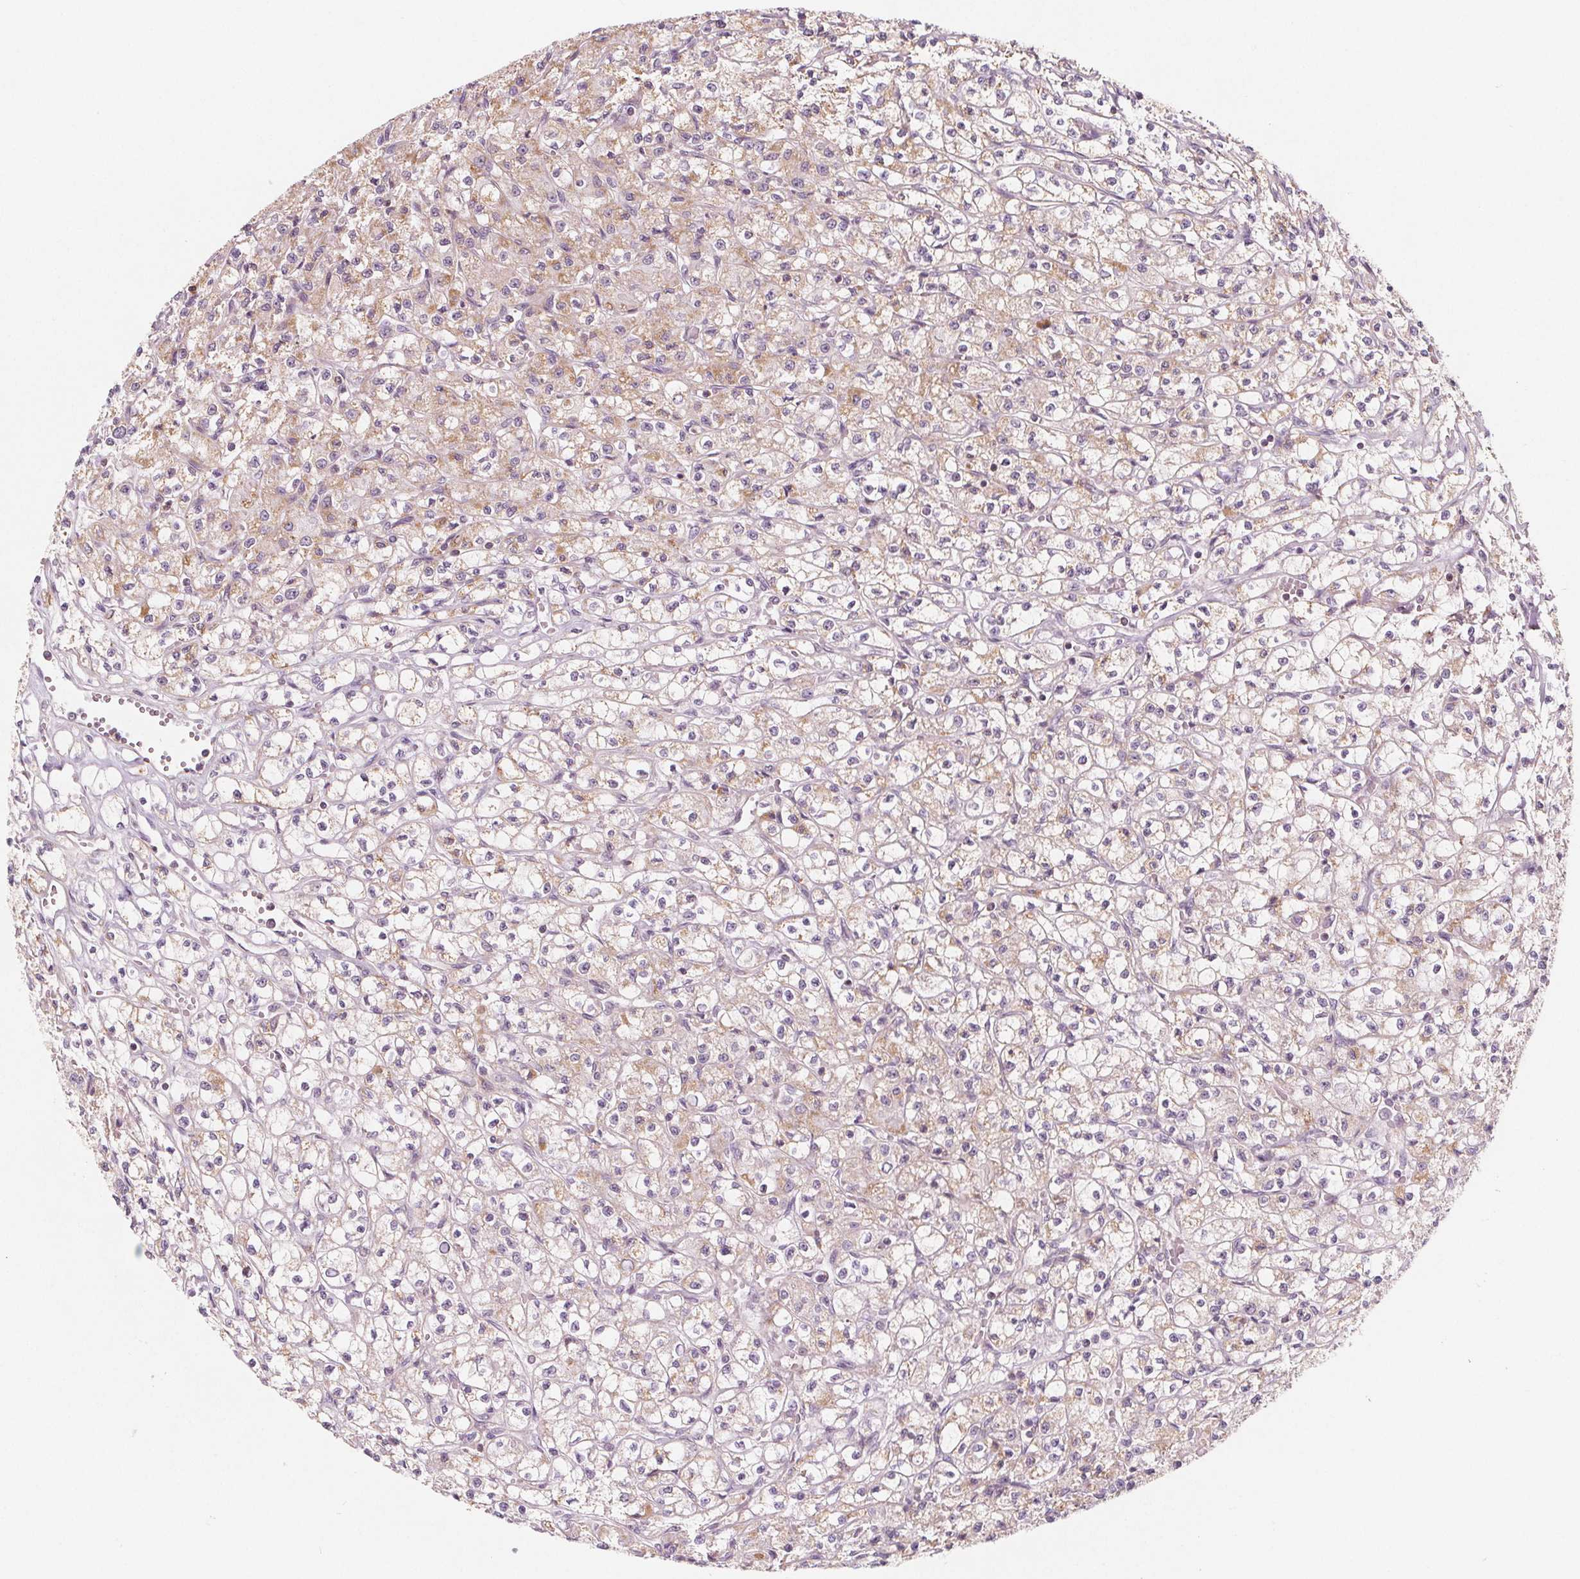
{"staining": {"intensity": "weak", "quantity": "25%-75%", "location": "cytoplasmic/membranous"}, "tissue": "renal cancer", "cell_type": "Tumor cells", "image_type": "cancer", "snomed": [{"axis": "morphology", "description": "Adenocarcinoma, NOS"}, {"axis": "topography", "description": "Kidney"}], "caption": "High-magnification brightfield microscopy of renal cancer (adenocarcinoma) stained with DAB (3,3'-diaminobenzidine) (brown) and counterstained with hematoxylin (blue). tumor cells exhibit weak cytoplasmic/membranous staining is appreciated in approximately25%-75% of cells.", "gene": "ADAM33", "patient": {"sex": "female", "age": 70}}